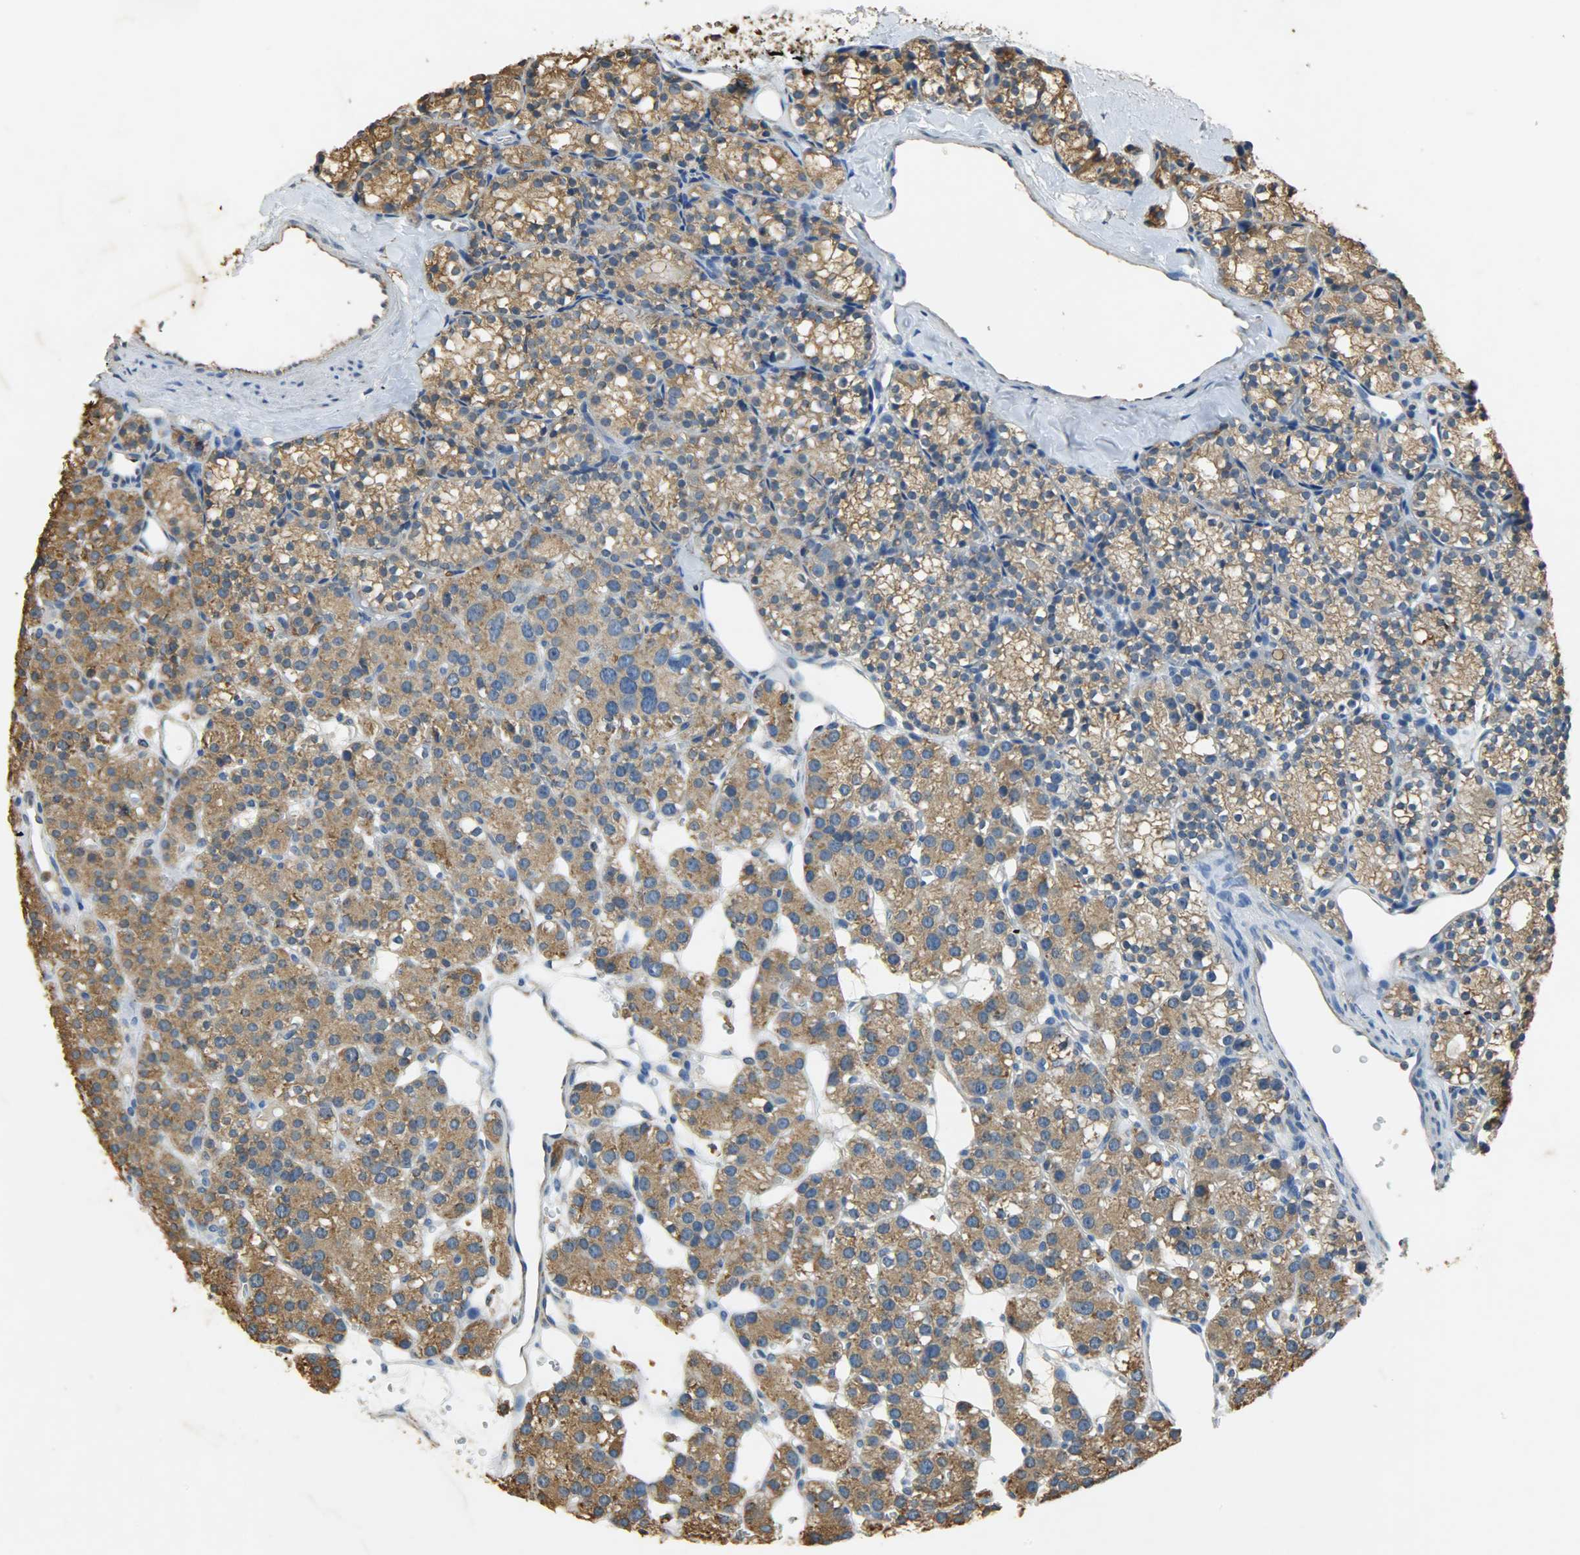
{"staining": {"intensity": "moderate", "quantity": ">75%", "location": "cytoplasmic/membranous"}, "tissue": "parathyroid gland", "cell_type": "Glandular cells", "image_type": "normal", "snomed": [{"axis": "morphology", "description": "Normal tissue, NOS"}, {"axis": "topography", "description": "Parathyroid gland"}], "caption": "This micrograph demonstrates unremarkable parathyroid gland stained with IHC to label a protein in brown. The cytoplasmic/membranous of glandular cells show moderate positivity for the protein. Nuclei are counter-stained blue.", "gene": "HSPA5", "patient": {"sex": "female", "age": 64}}